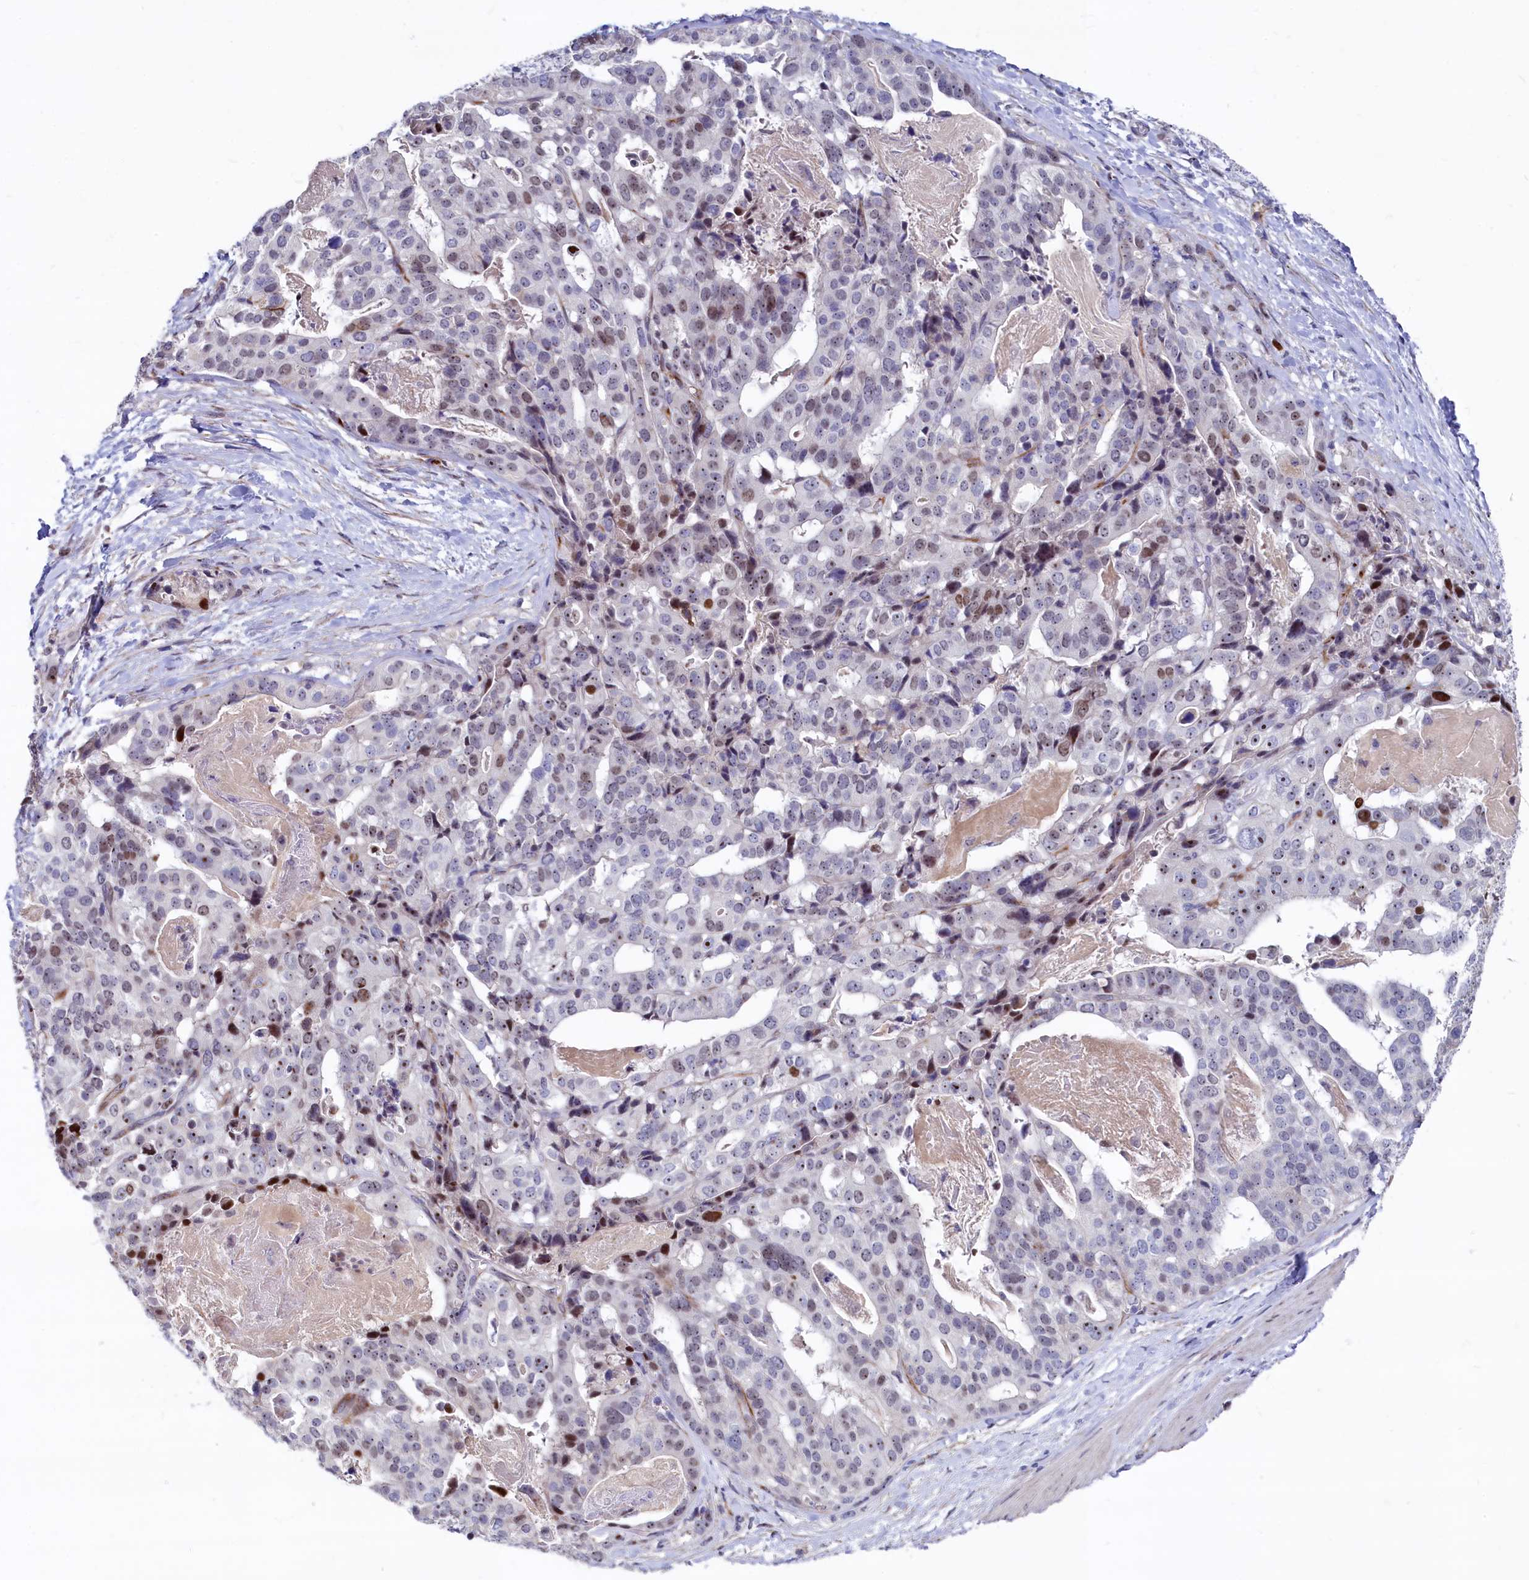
{"staining": {"intensity": "moderate", "quantity": "25%-75%", "location": "nuclear"}, "tissue": "stomach cancer", "cell_type": "Tumor cells", "image_type": "cancer", "snomed": [{"axis": "morphology", "description": "Adenocarcinoma, NOS"}, {"axis": "topography", "description": "Stomach"}], "caption": "Immunohistochemistry (IHC) image of human stomach cancer stained for a protein (brown), which reveals medium levels of moderate nuclear expression in about 25%-75% of tumor cells.", "gene": "ASXL3", "patient": {"sex": "male", "age": 48}}